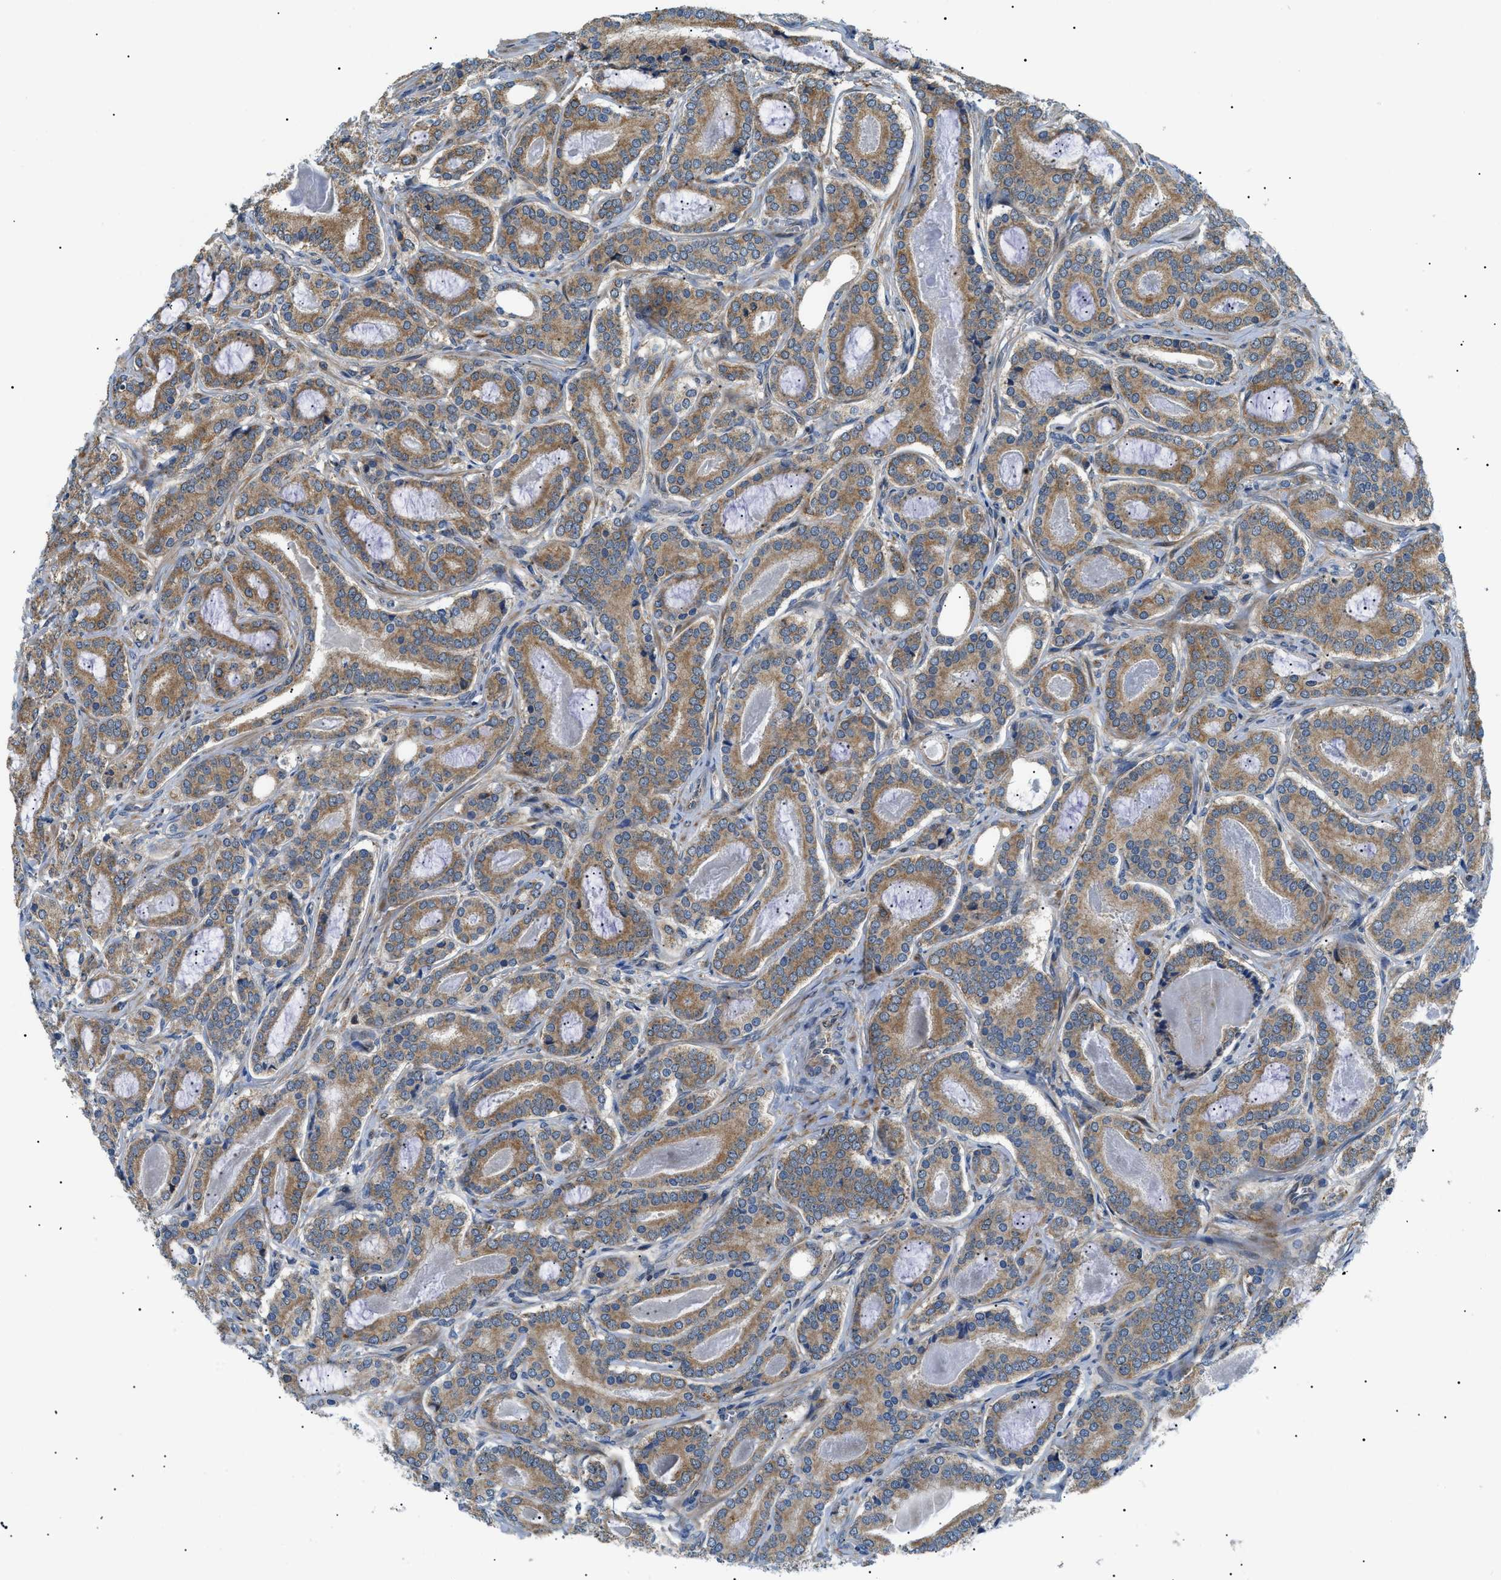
{"staining": {"intensity": "moderate", "quantity": ">75%", "location": "cytoplasmic/membranous"}, "tissue": "prostate cancer", "cell_type": "Tumor cells", "image_type": "cancer", "snomed": [{"axis": "morphology", "description": "Adenocarcinoma, High grade"}, {"axis": "topography", "description": "Prostate"}], "caption": "Brown immunohistochemical staining in adenocarcinoma (high-grade) (prostate) displays moderate cytoplasmic/membranous positivity in approximately >75% of tumor cells.", "gene": "SRPK1", "patient": {"sex": "male", "age": 60}}